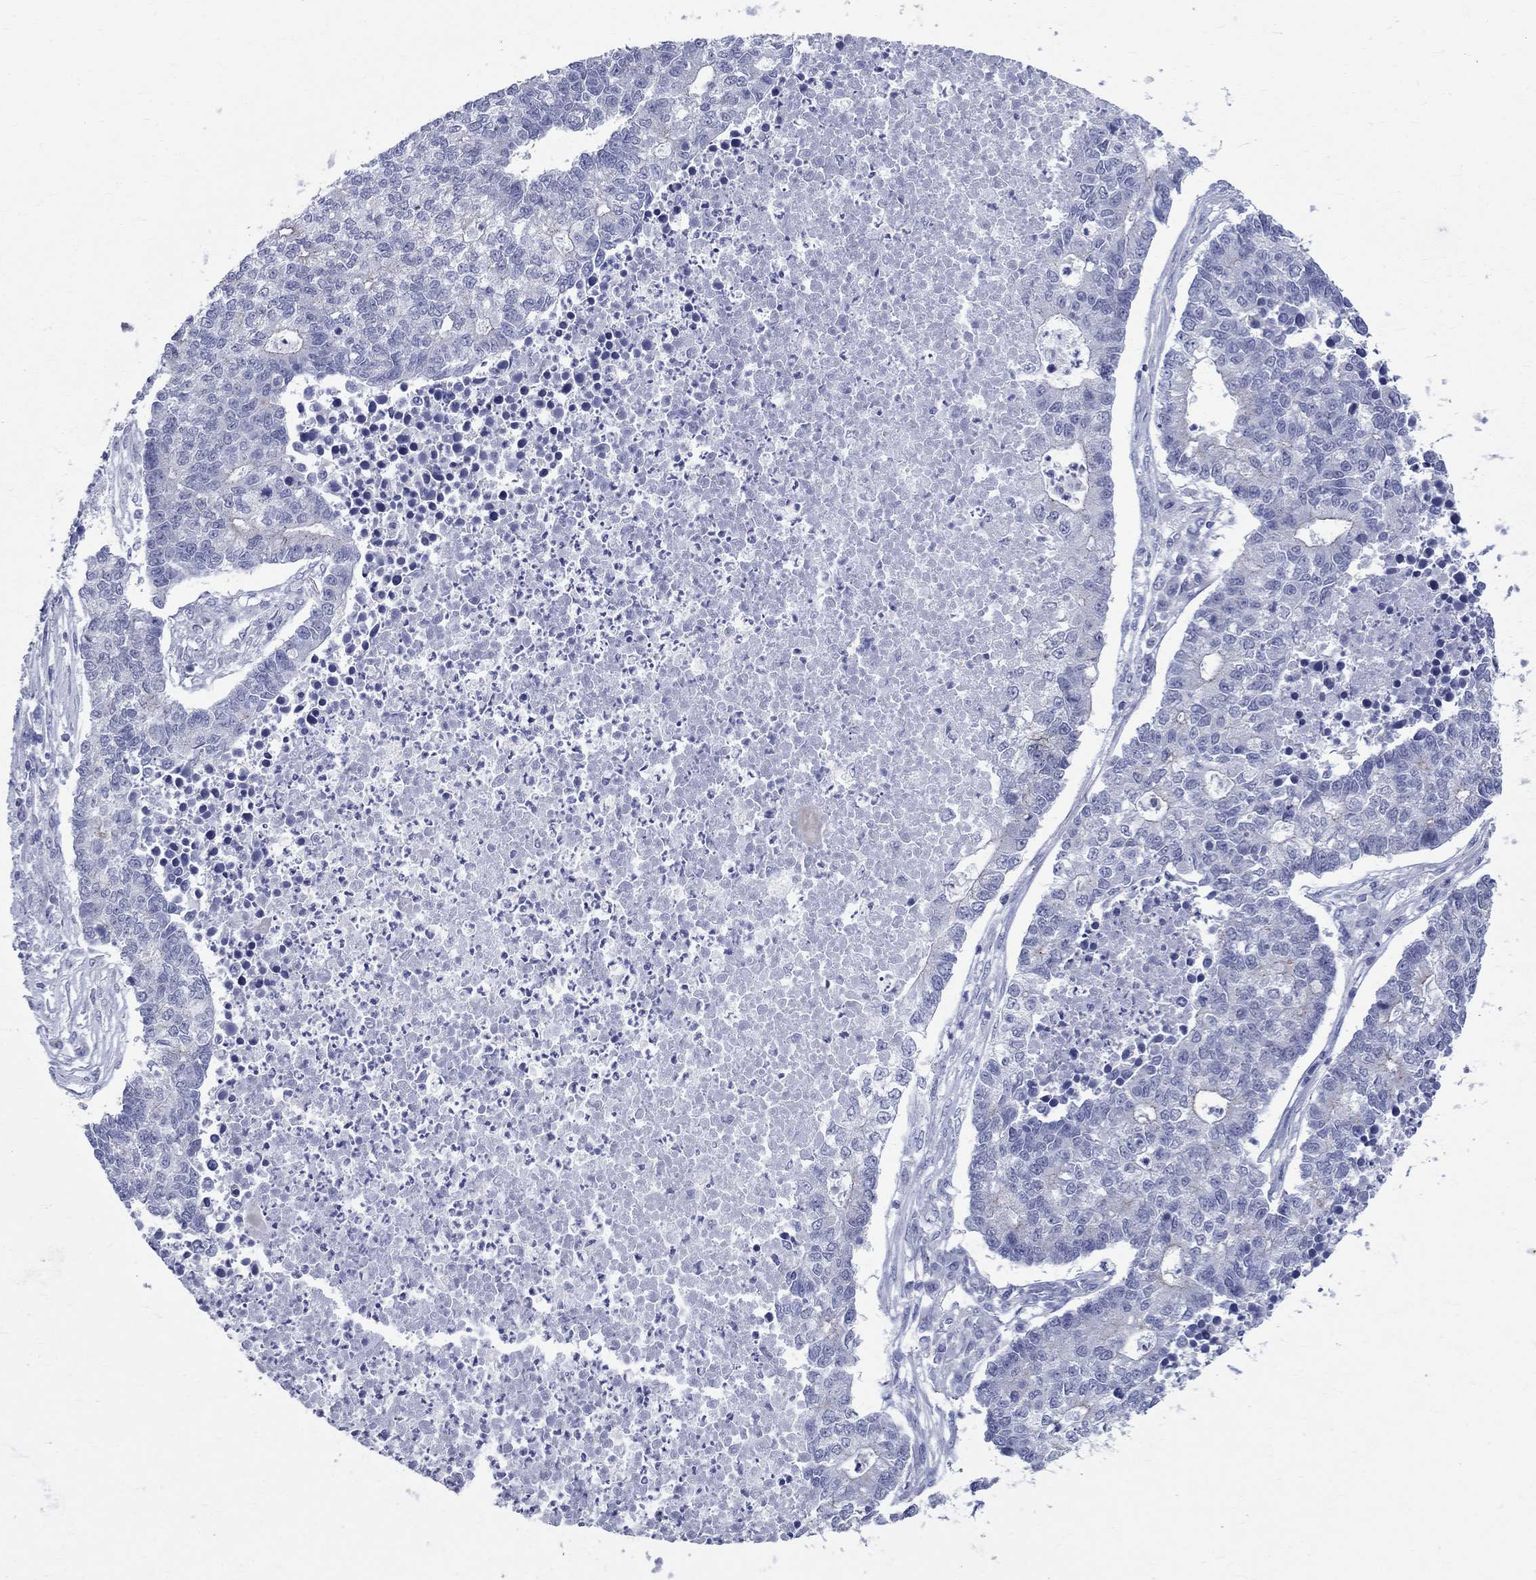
{"staining": {"intensity": "strong", "quantity": "<25%", "location": "cytoplasmic/membranous"}, "tissue": "lung cancer", "cell_type": "Tumor cells", "image_type": "cancer", "snomed": [{"axis": "morphology", "description": "Adenocarcinoma, NOS"}, {"axis": "topography", "description": "Lung"}], "caption": "Brown immunohistochemical staining in human lung adenocarcinoma displays strong cytoplasmic/membranous positivity in about <25% of tumor cells.", "gene": "CEP43", "patient": {"sex": "male", "age": 57}}